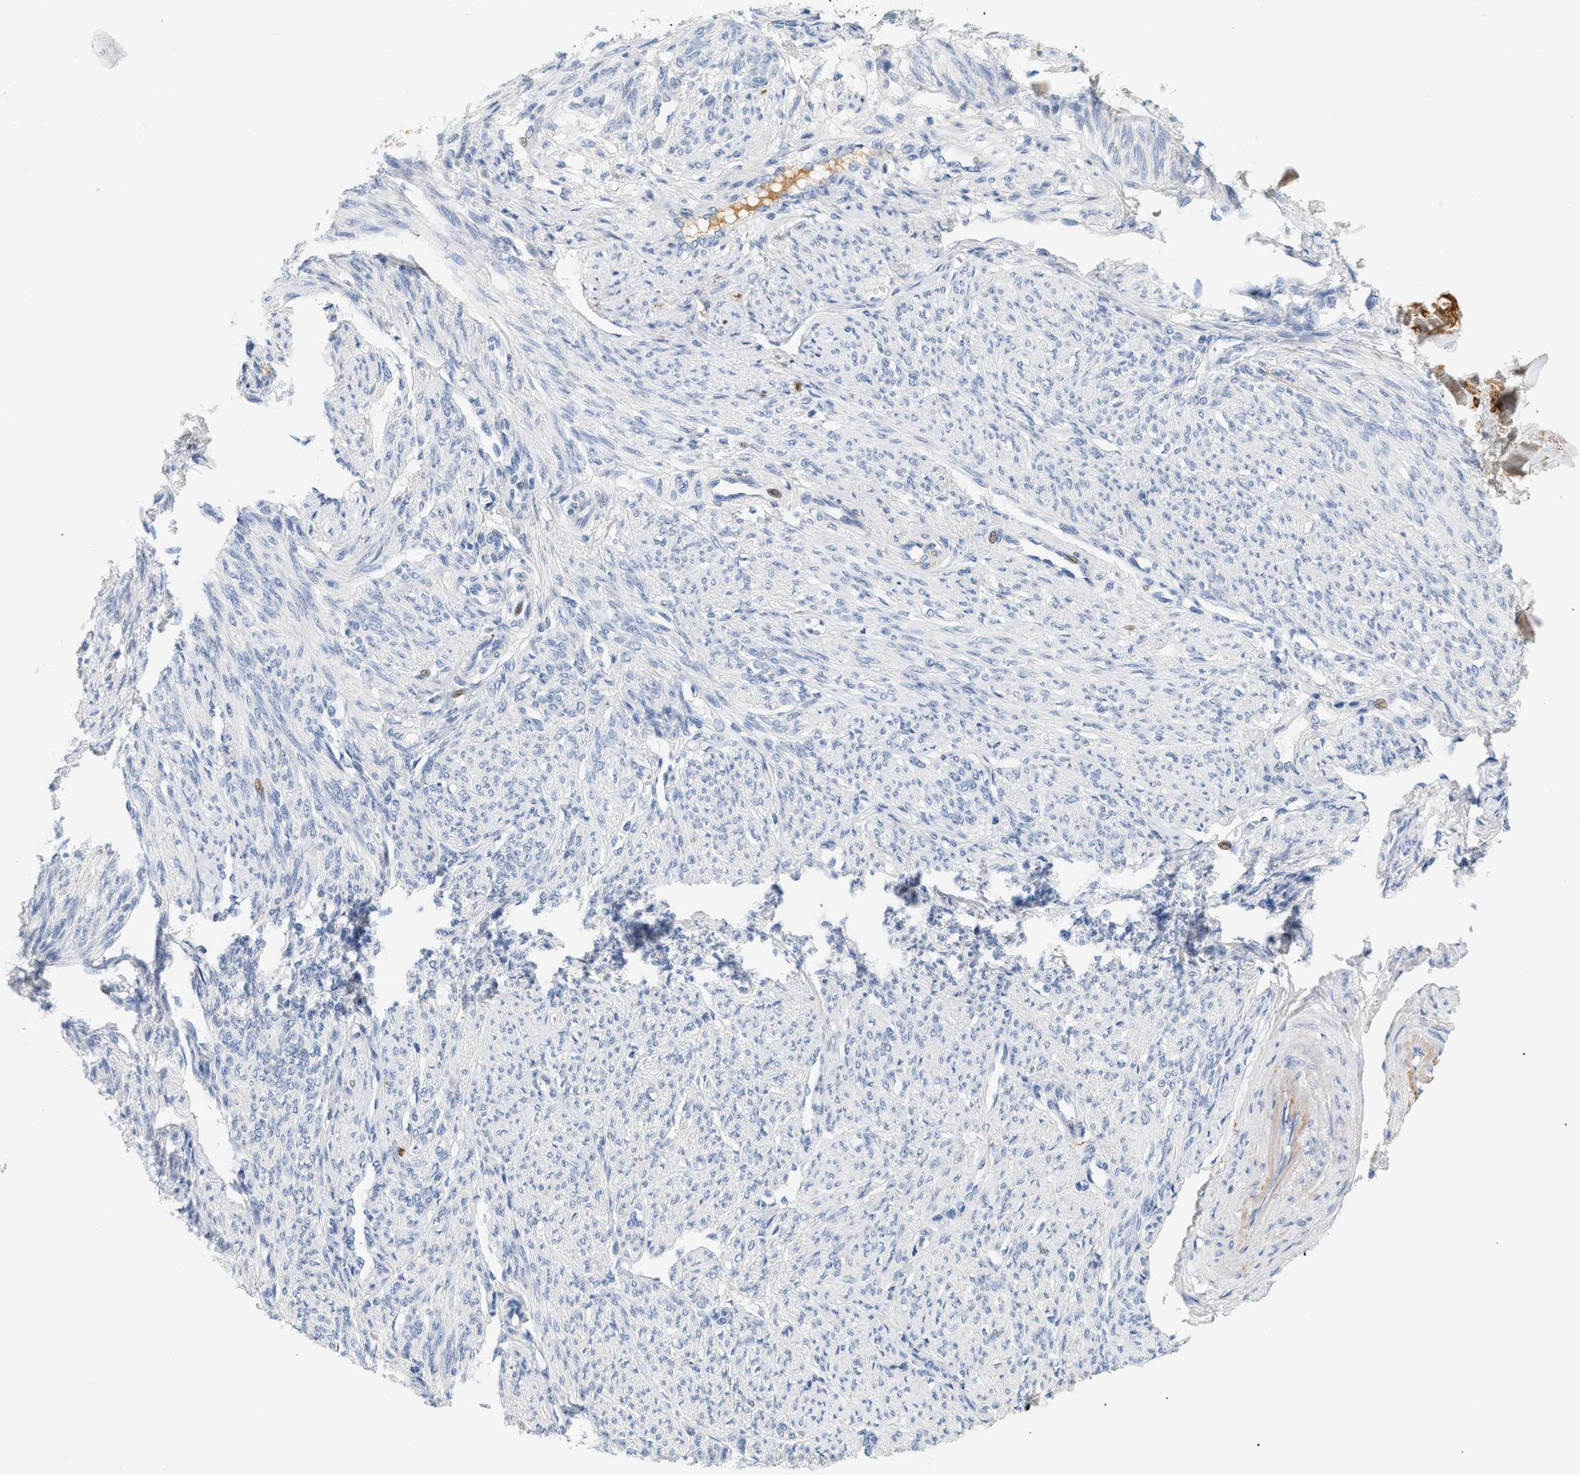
{"staining": {"intensity": "negative", "quantity": "none", "location": "none"}, "tissue": "smooth muscle", "cell_type": "Smooth muscle cells", "image_type": "normal", "snomed": [{"axis": "morphology", "description": "Normal tissue, NOS"}, {"axis": "topography", "description": "Smooth muscle"}], "caption": "This is an immunohistochemistry (IHC) image of unremarkable smooth muscle. There is no positivity in smooth muscle cells.", "gene": "CFH", "patient": {"sex": "female", "age": 65}}